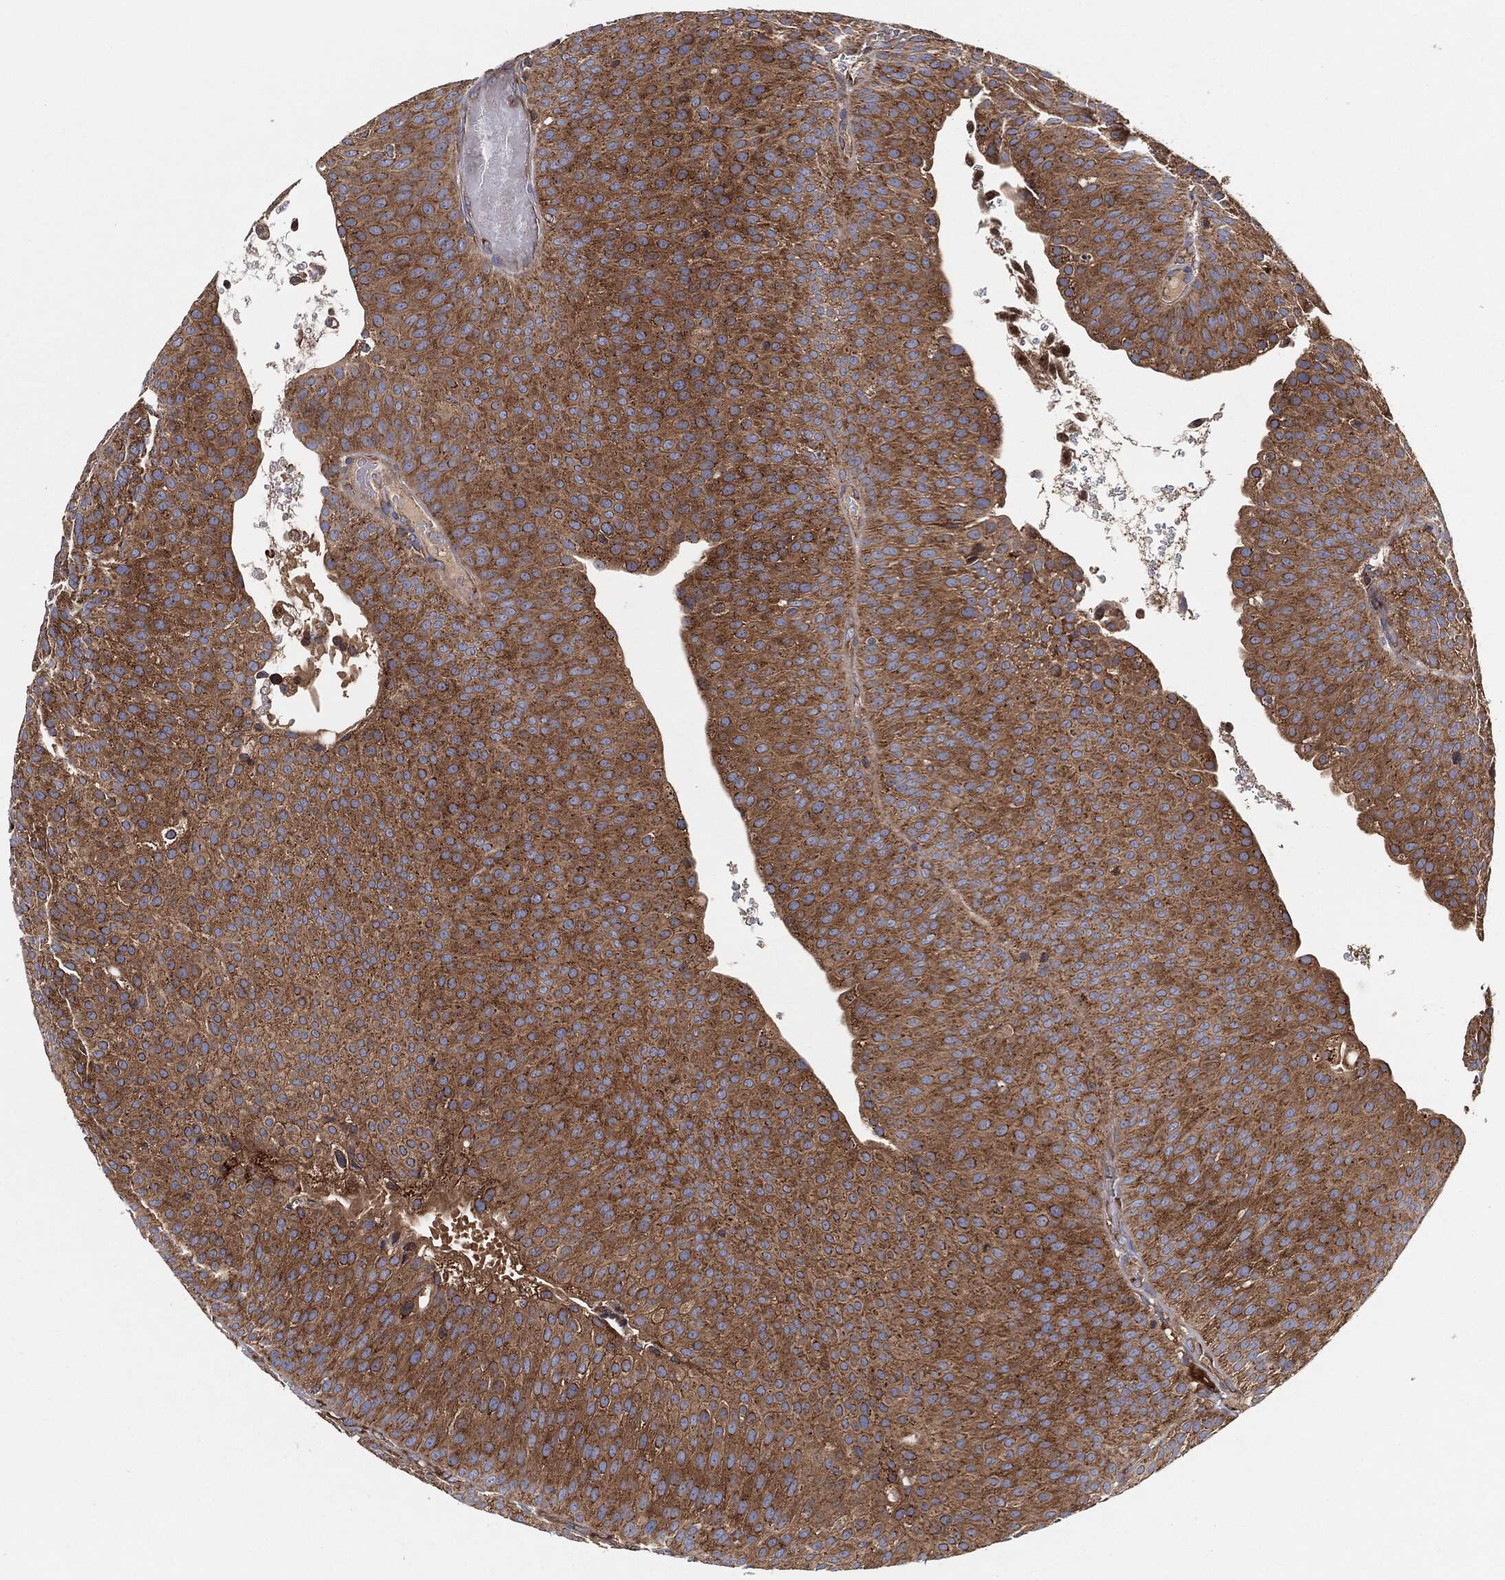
{"staining": {"intensity": "strong", "quantity": ">75%", "location": "cytoplasmic/membranous"}, "tissue": "urothelial cancer", "cell_type": "Tumor cells", "image_type": "cancer", "snomed": [{"axis": "morphology", "description": "Urothelial carcinoma, Low grade"}, {"axis": "topography", "description": "Urinary bladder"}], "caption": "This photomicrograph exhibits urothelial carcinoma (low-grade) stained with IHC to label a protein in brown. The cytoplasmic/membranous of tumor cells show strong positivity for the protein. Nuclei are counter-stained blue.", "gene": "EIF2S2", "patient": {"sex": "male", "age": 65}}